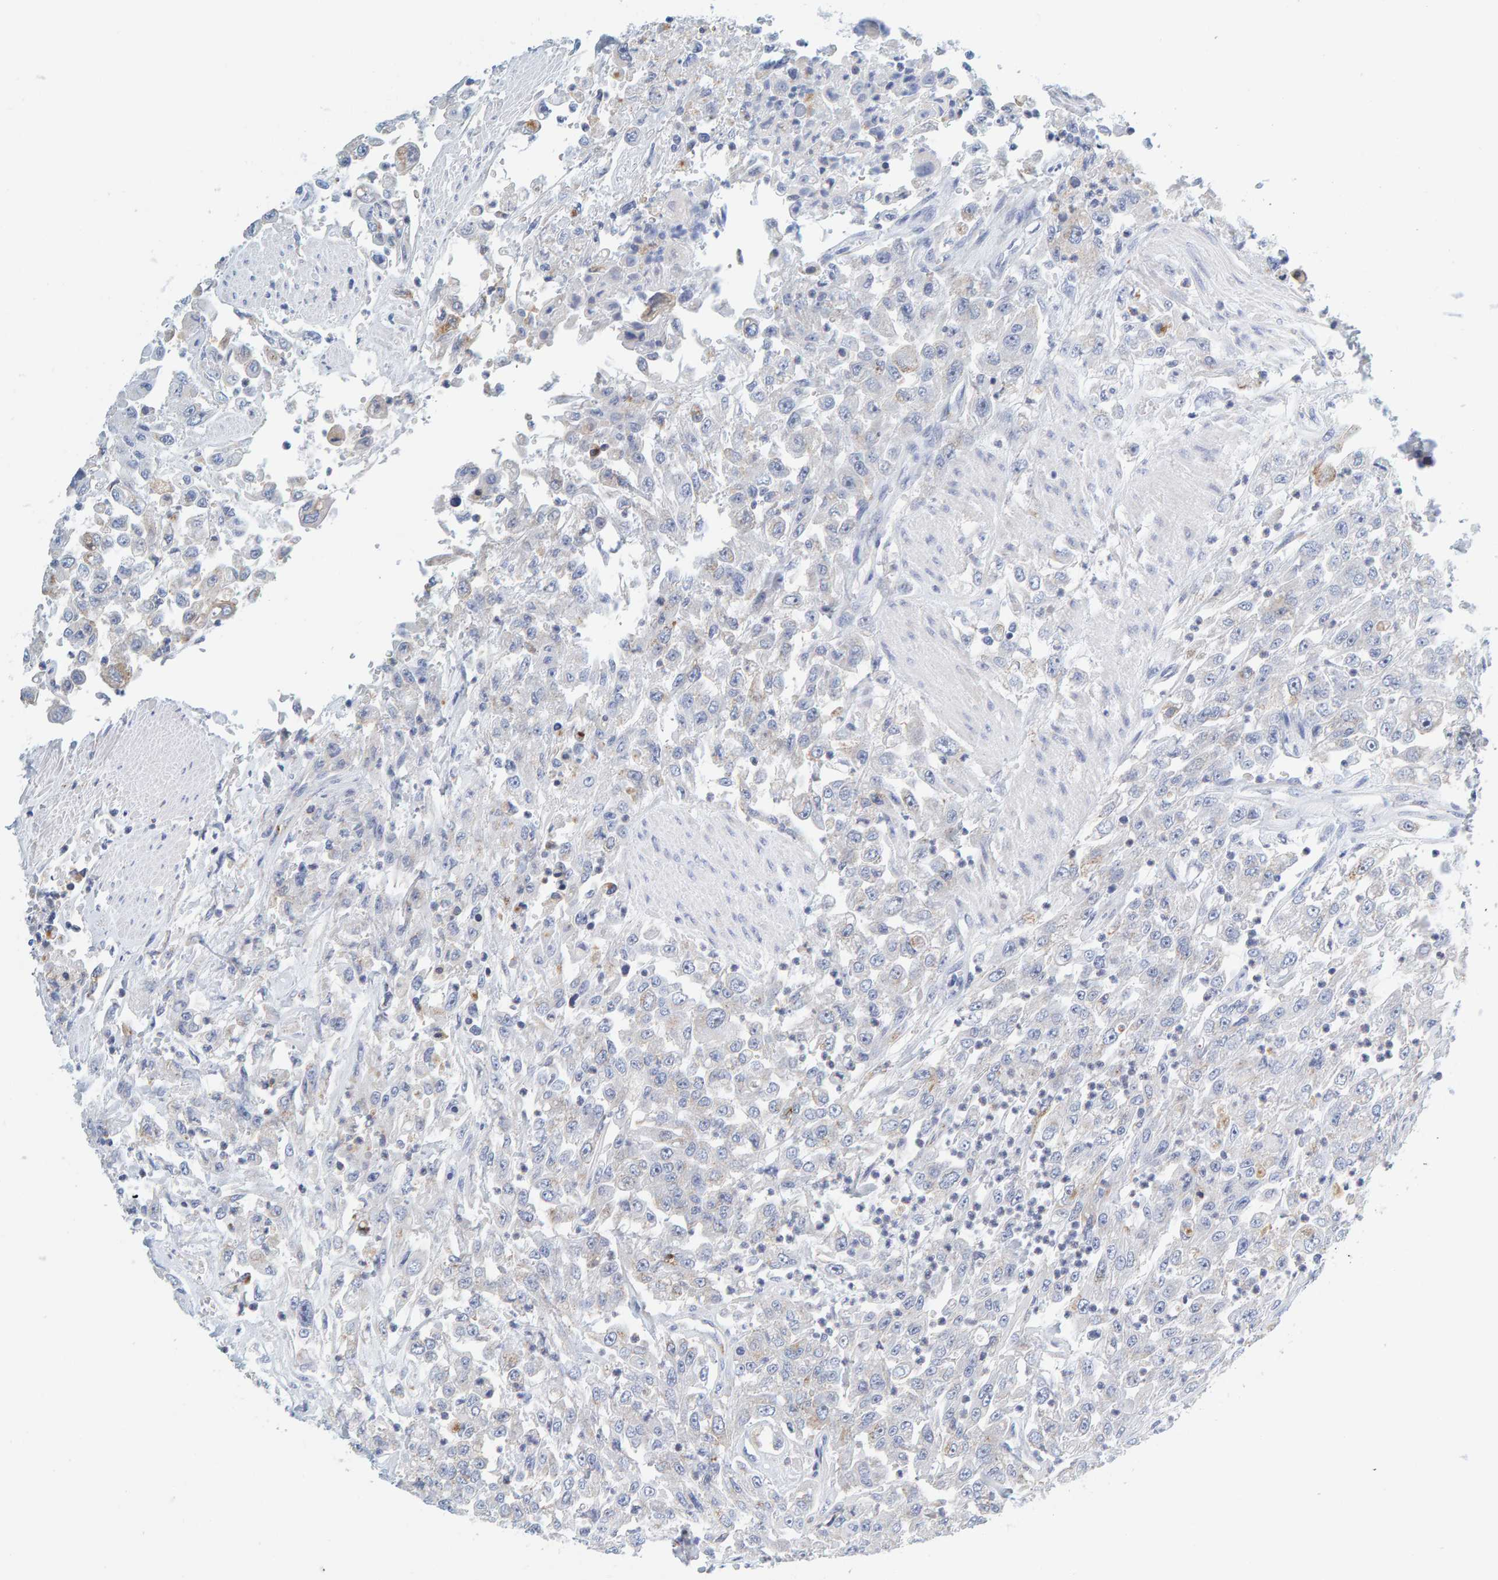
{"staining": {"intensity": "negative", "quantity": "none", "location": "none"}, "tissue": "urothelial cancer", "cell_type": "Tumor cells", "image_type": "cancer", "snomed": [{"axis": "morphology", "description": "Urothelial carcinoma, High grade"}, {"axis": "topography", "description": "Urinary bladder"}], "caption": "Immunohistochemistry (IHC) of human urothelial cancer displays no positivity in tumor cells.", "gene": "MOG", "patient": {"sex": "male", "age": 46}}